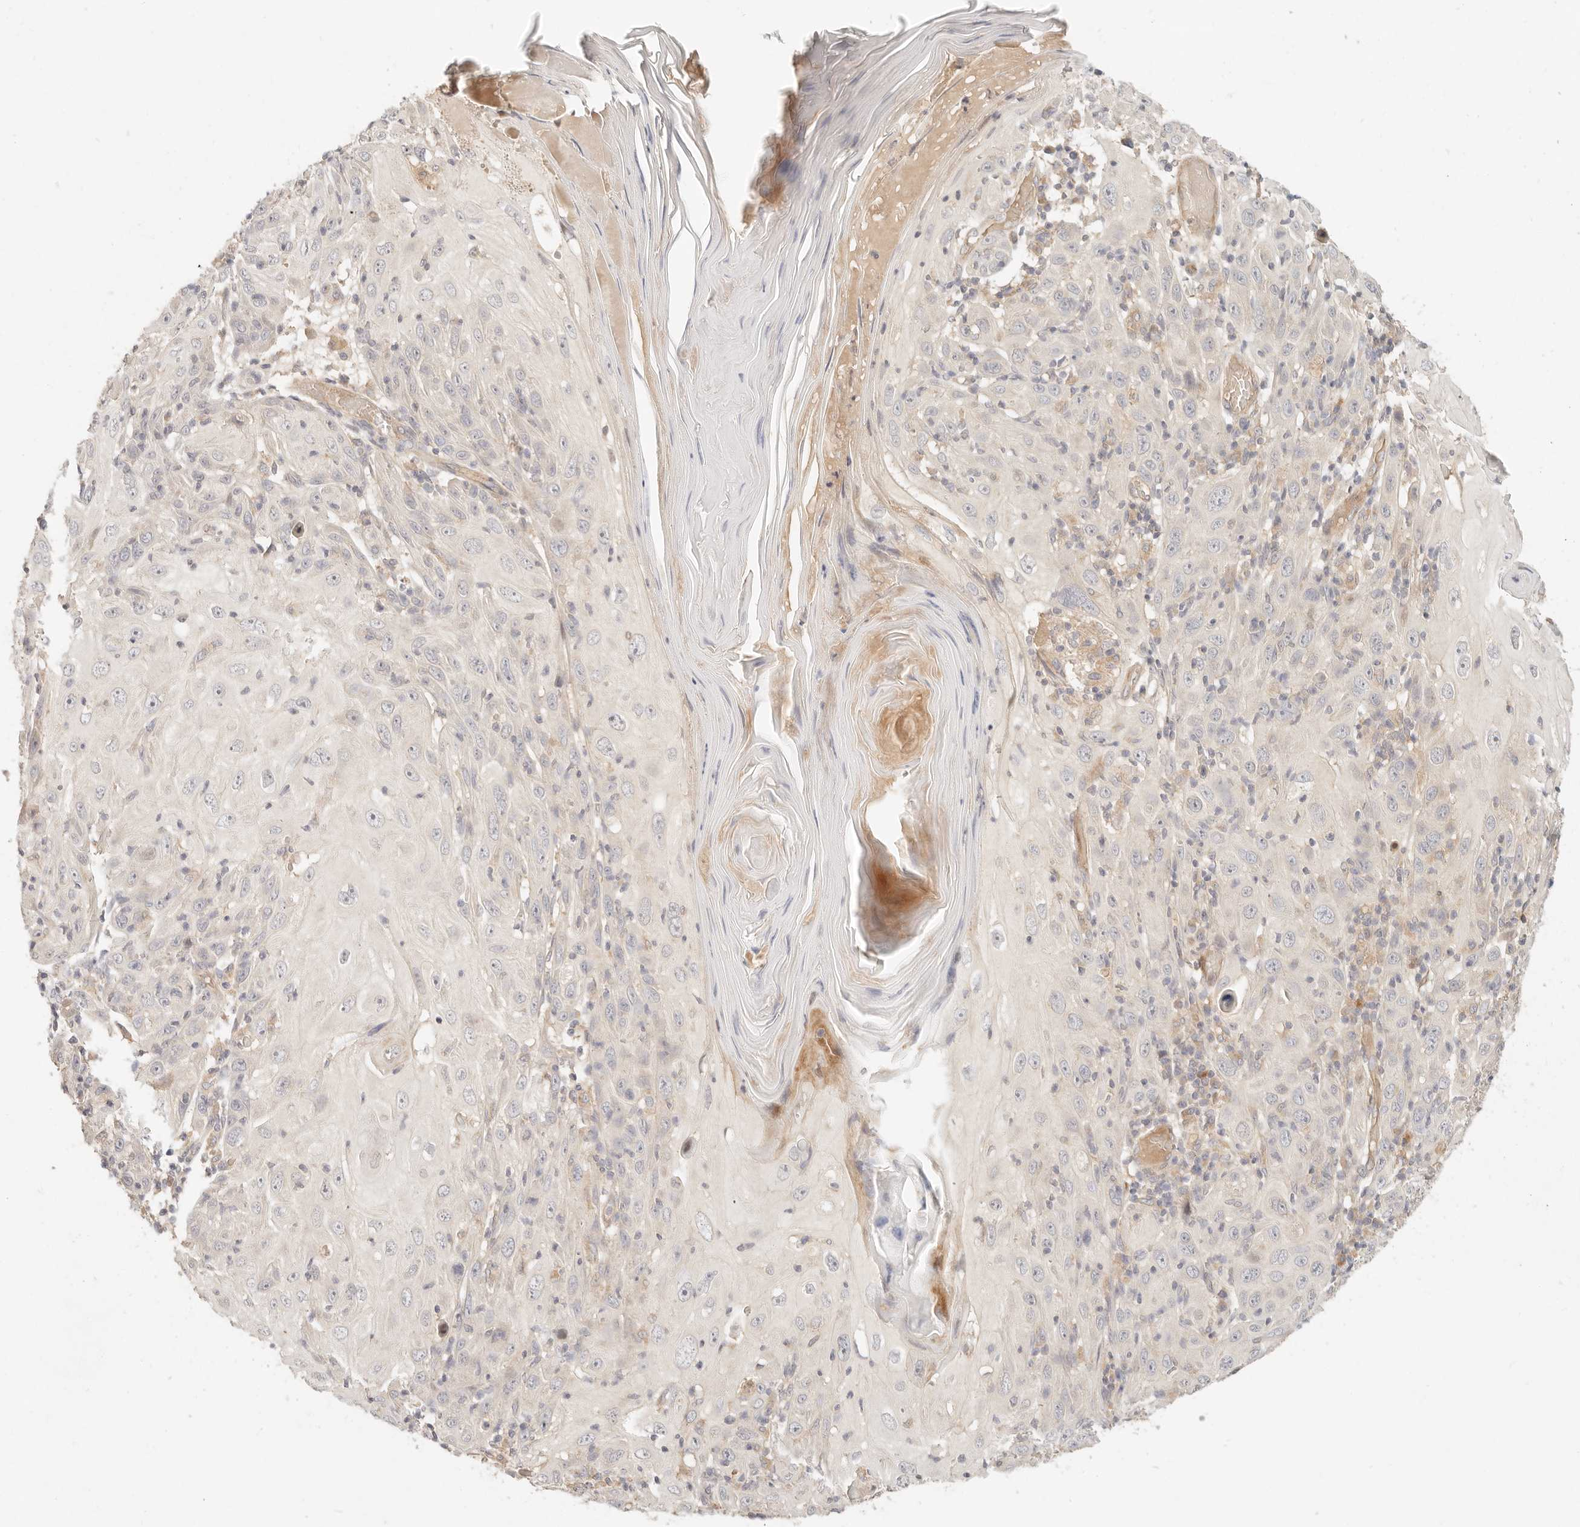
{"staining": {"intensity": "negative", "quantity": "none", "location": "none"}, "tissue": "skin cancer", "cell_type": "Tumor cells", "image_type": "cancer", "snomed": [{"axis": "morphology", "description": "Squamous cell carcinoma, NOS"}, {"axis": "topography", "description": "Skin"}], "caption": "A high-resolution histopathology image shows IHC staining of skin cancer, which shows no significant staining in tumor cells.", "gene": "PPP1R3B", "patient": {"sex": "female", "age": 88}}